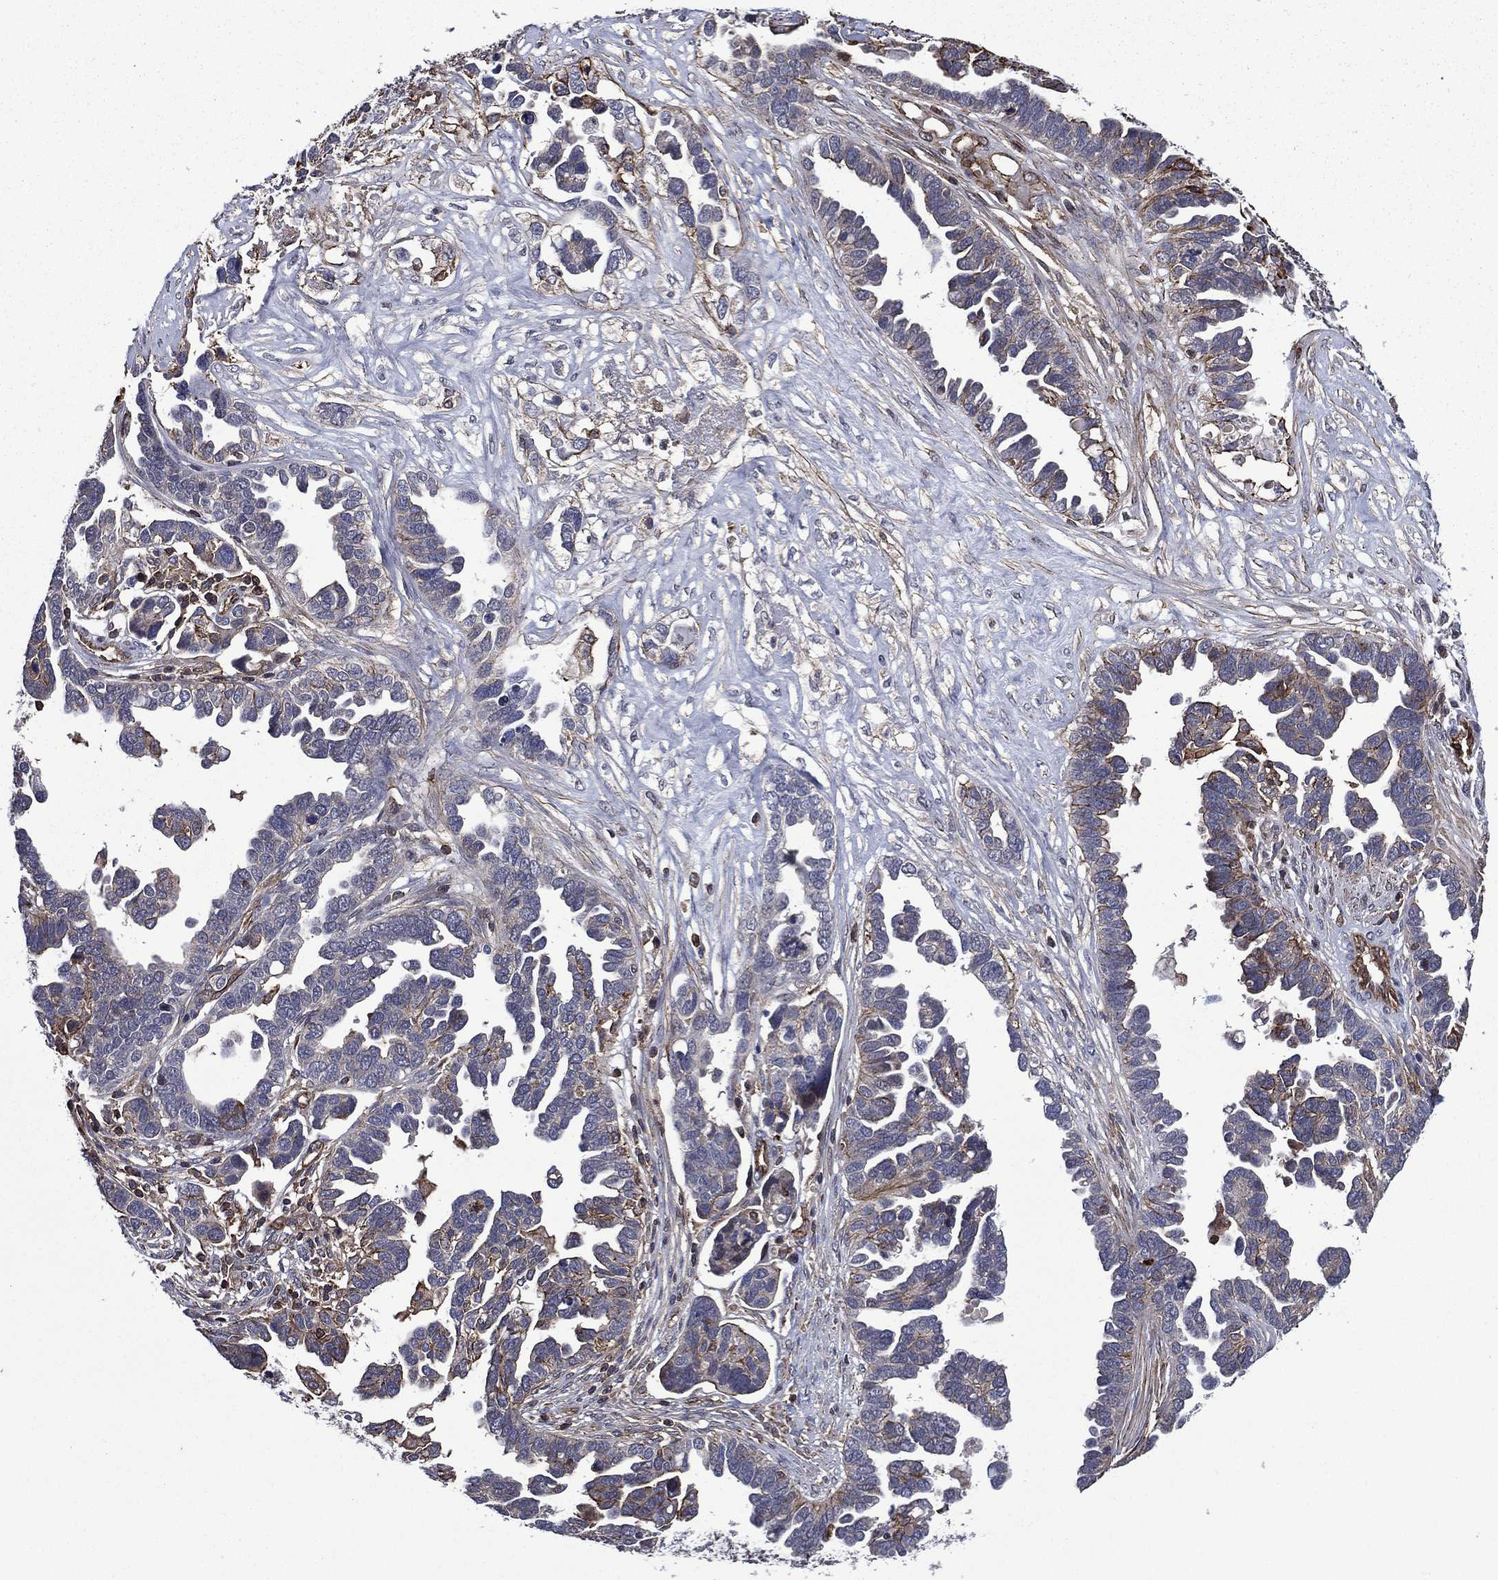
{"staining": {"intensity": "moderate", "quantity": "<25%", "location": "cytoplasmic/membranous"}, "tissue": "ovarian cancer", "cell_type": "Tumor cells", "image_type": "cancer", "snomed": [{"axis": "morphology", "description": "Cystadenocarcinoma, serous, NOS"}, {"axis": "topography", "description": "Ovary"}], "caption": "Tumor cells demonstrate low levels of moderate cytoplasmic/membranous expression in approximately <25% of cells in human ovarian serous cystadenocarcinoma.", "gene": "PLPP3", "patient": {"sex": "female", "age": 54}}